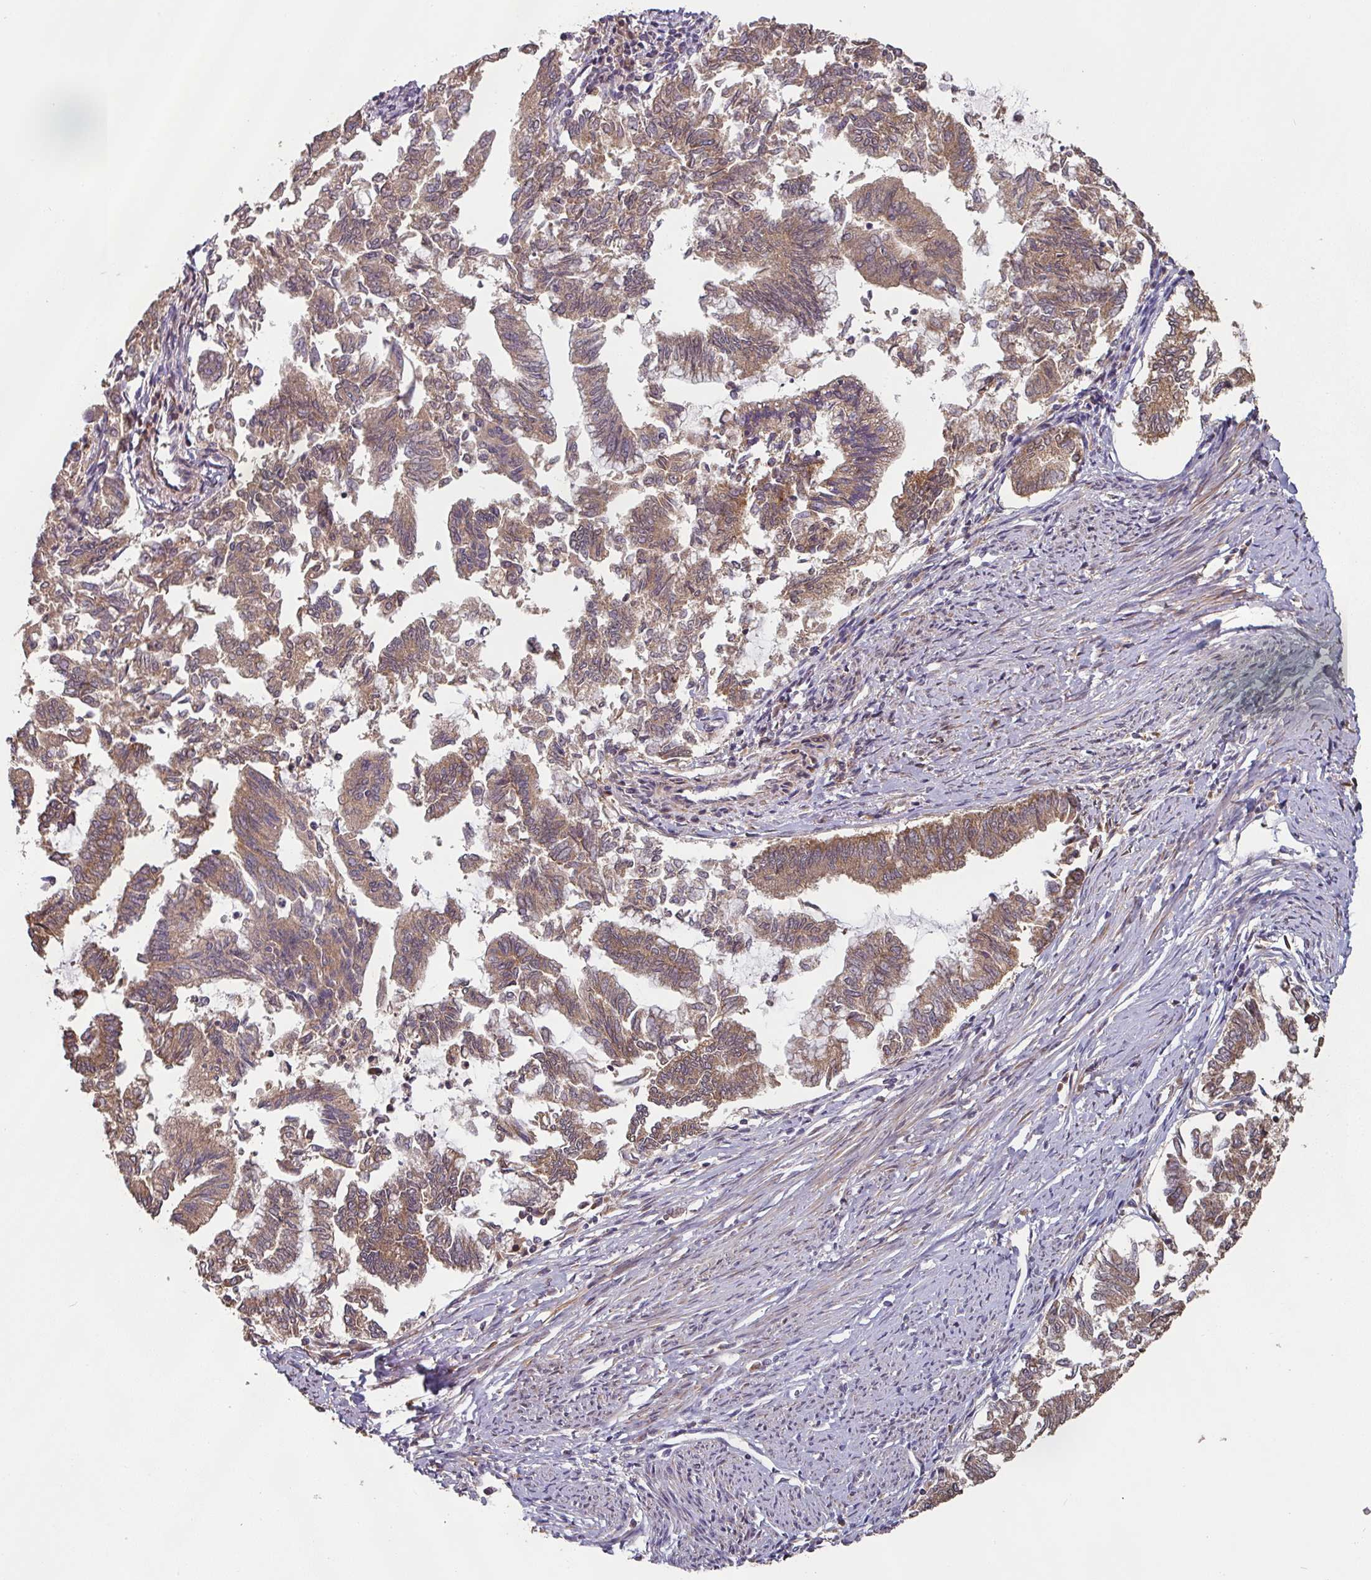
{"staining": {"intensity": "moderate", "quantity": ">75%", "location": "cytoplasmic/membranous"}, "tissue": "endometrial cancer", "cell_type": "Tumor cells", "image_type": "cancer", "snomed": [{"axis": "morphology", "description": "Adenocarcinoma, NOS"}, {"axis": "topography", "description": "Endometrium"}], "caption": "Tumor cells show medium levels of moderate cytoplasmic/membranous expression in about >75% of cells in endometrial cancer.", "gene": "SIK1", "patient": {"sex": "female", "age": 79}}